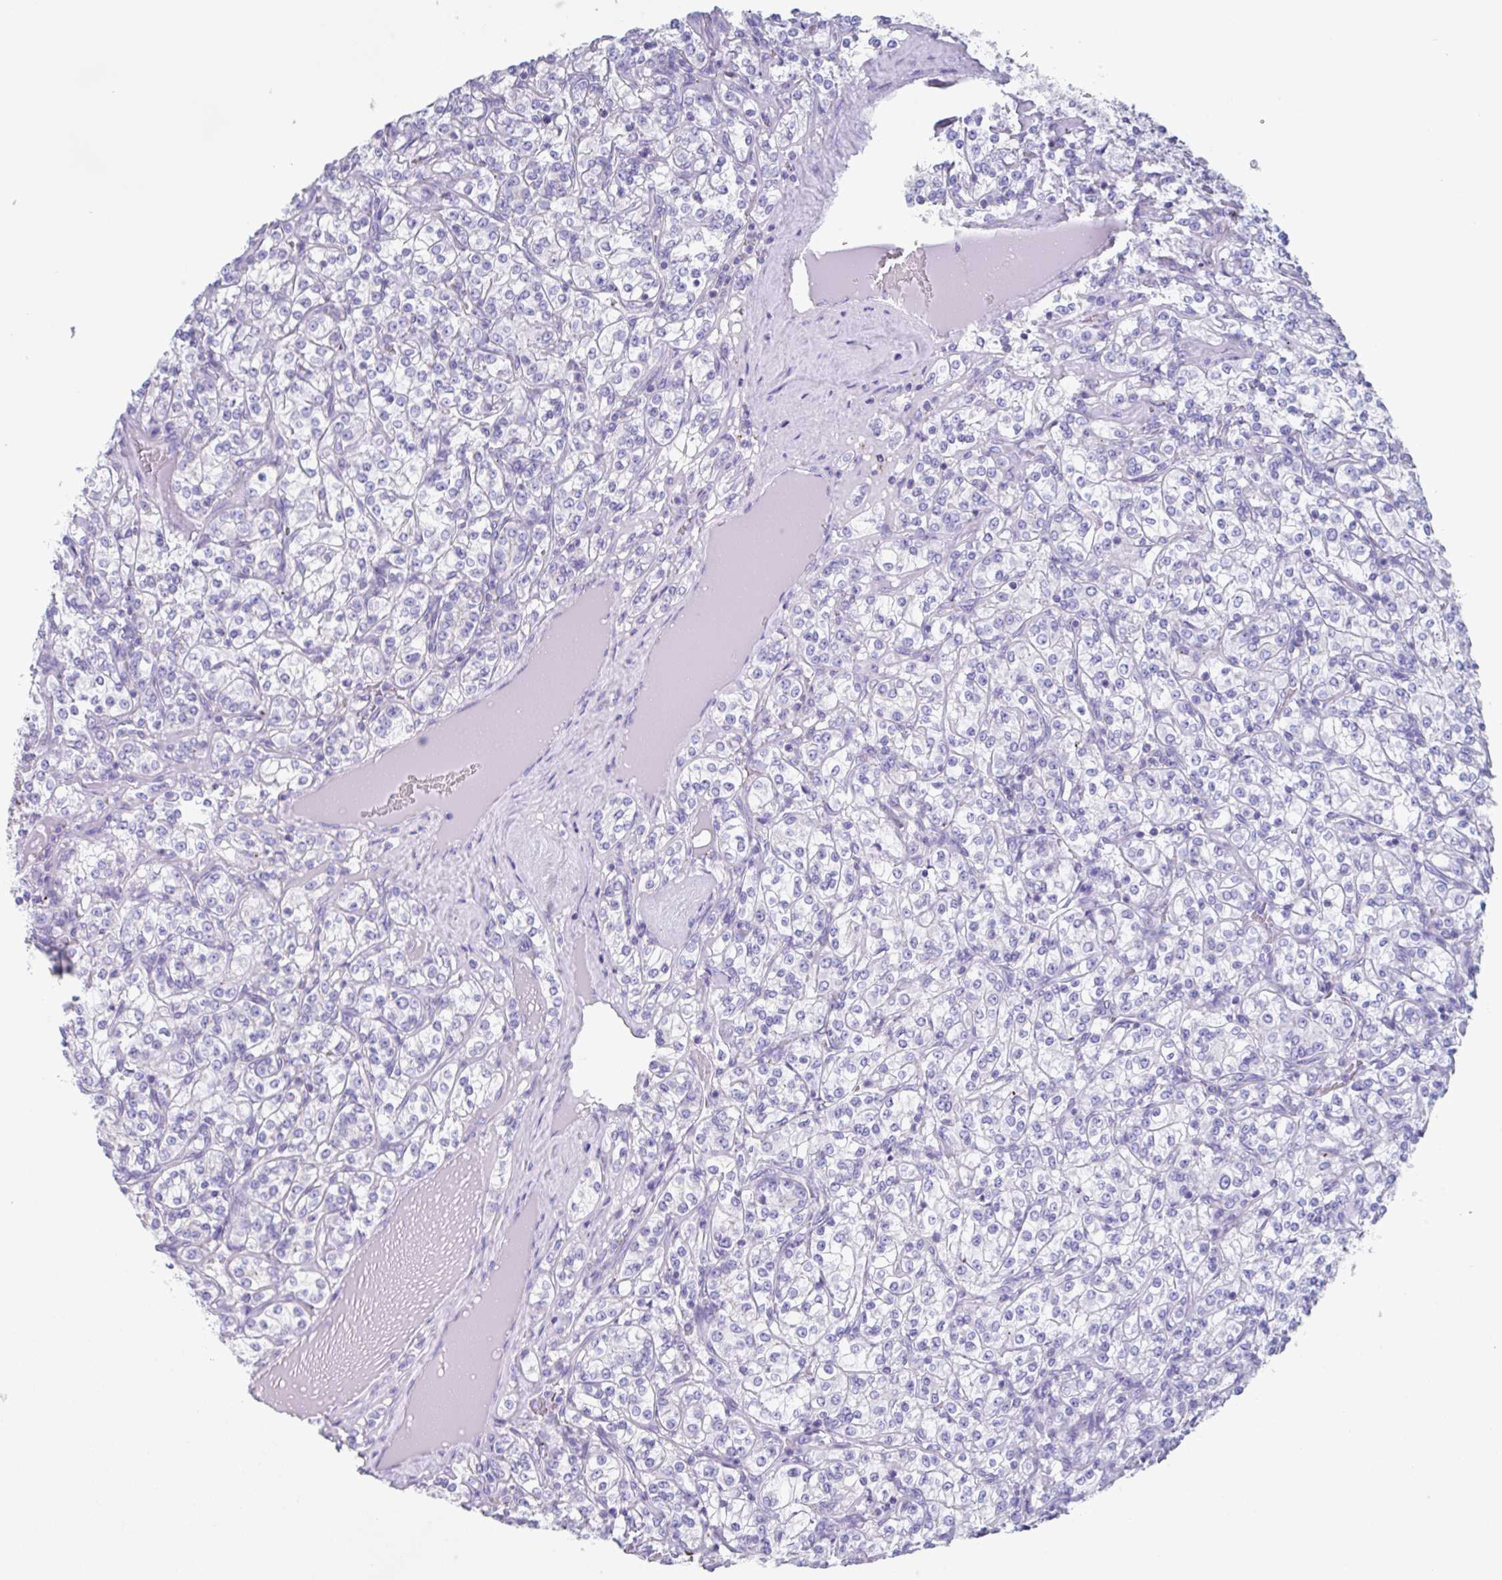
{"staining": {"intensity": "negative", "quantity": "none", "location": "none"}, "tissue": "renal cancer", "cell_type": "Tumor cells", "image_type": "cancer", "snomed": [{"axis": "morphology", "description": "Adenocarcinoma, NOS"}, {"axis": "topography", "description": "Kidney"}], "caption": "The micrograph exhibits no significant positivity in tumor cells of renal adenocarcinoma.", "gene": "CHMP5", "patient": {"sex": "male", "age": 77}}